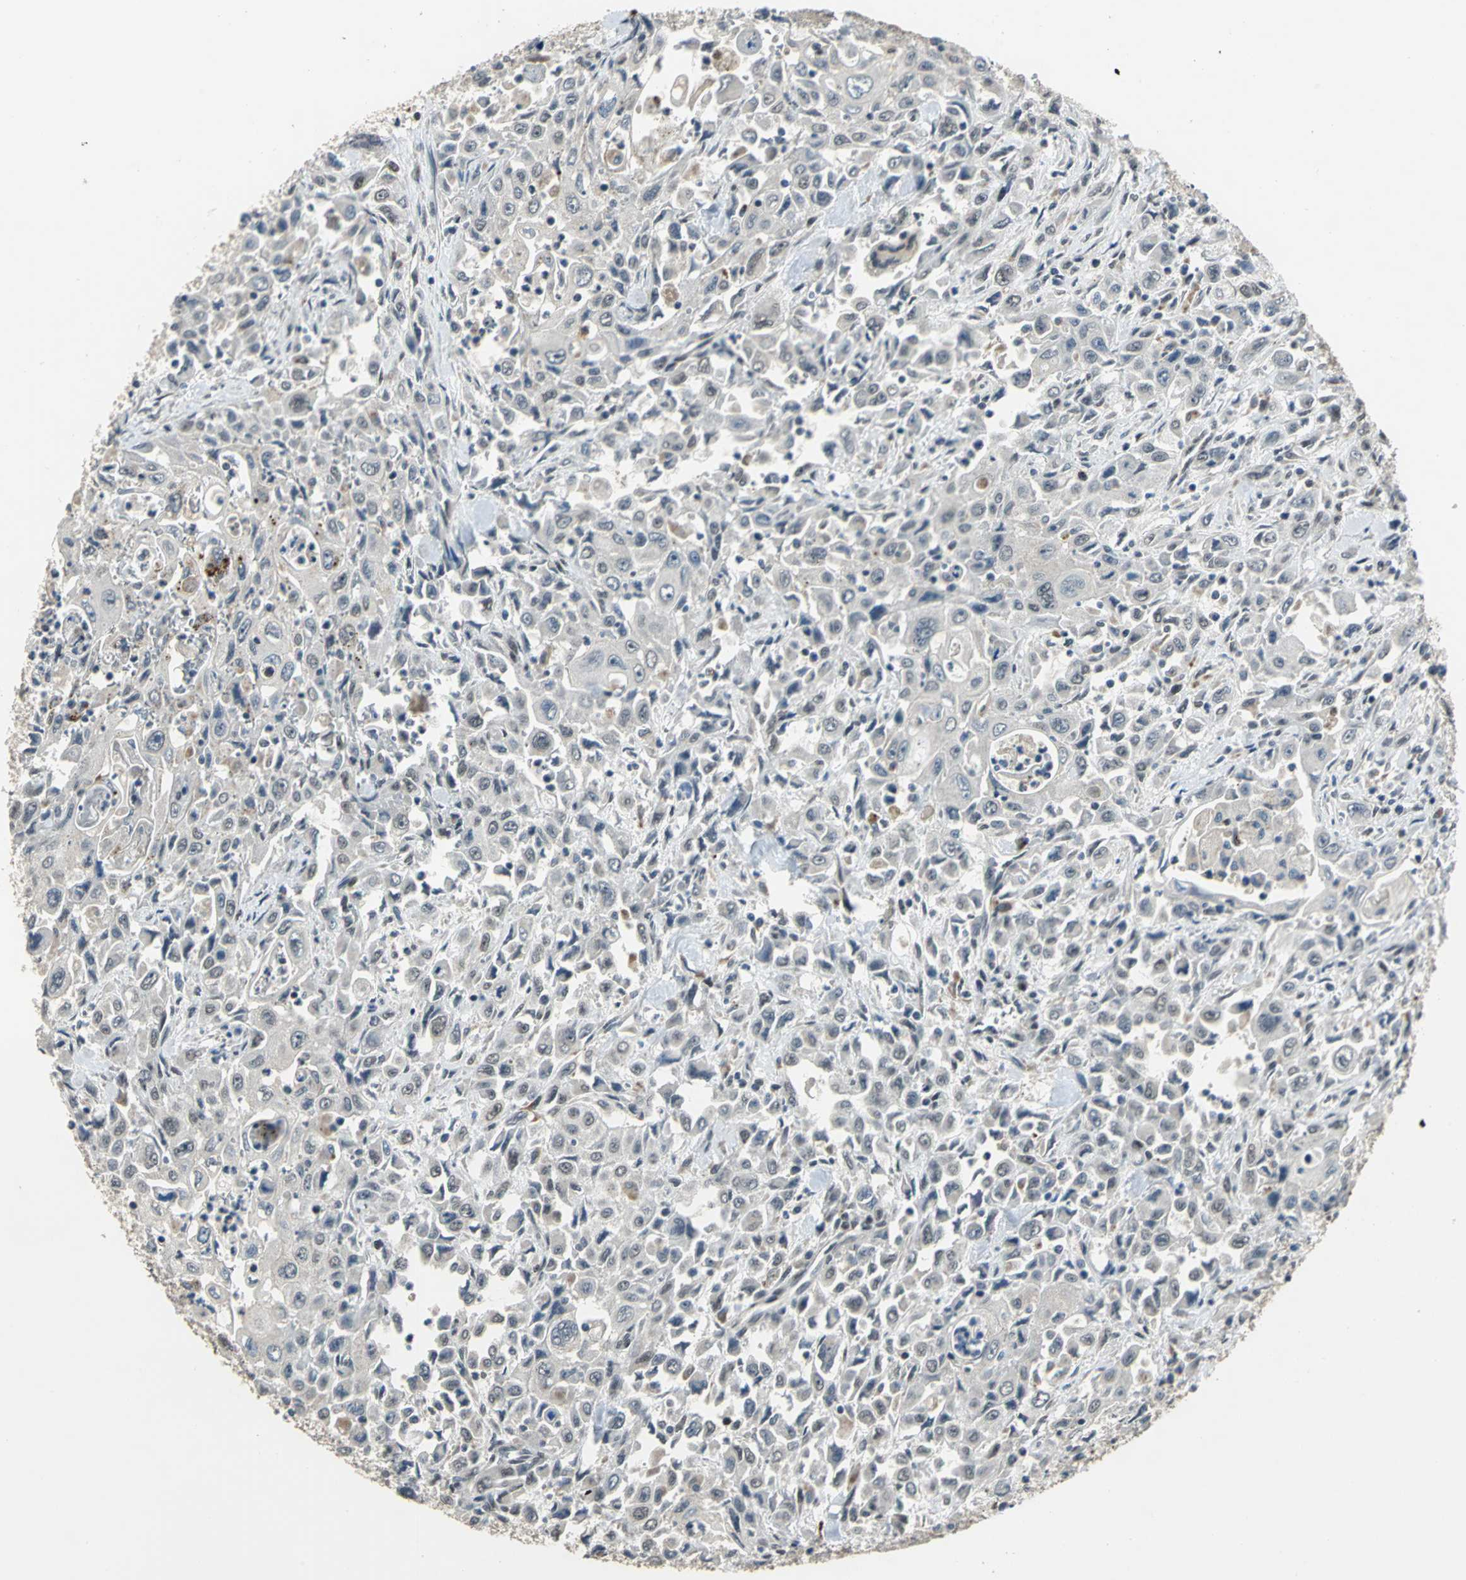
{"staining": {"intensity": "negative", "quantity": "none", "location": "none"}, "tissue": "pancreatic cancer", "cell_type": "Tumor cells", "image_type": "cancer", "snomed": [{"axis": "morphology", "description": "Adenocarcinoma, NOS"}, {"axis": "topography", "description": "Pancreas"}], "caption": "High power microscopy image of an immunohistochemistry (IHC) photomicrograph of adenocarcinoma (pancreatic), revealing no significant positivity in tumor cells. (Brightfield microscopy of DAB immunohistochemistry (IHC) at high magnification).", "gene": "ELF2", "patient": {"sex": "male", "age": 70}}